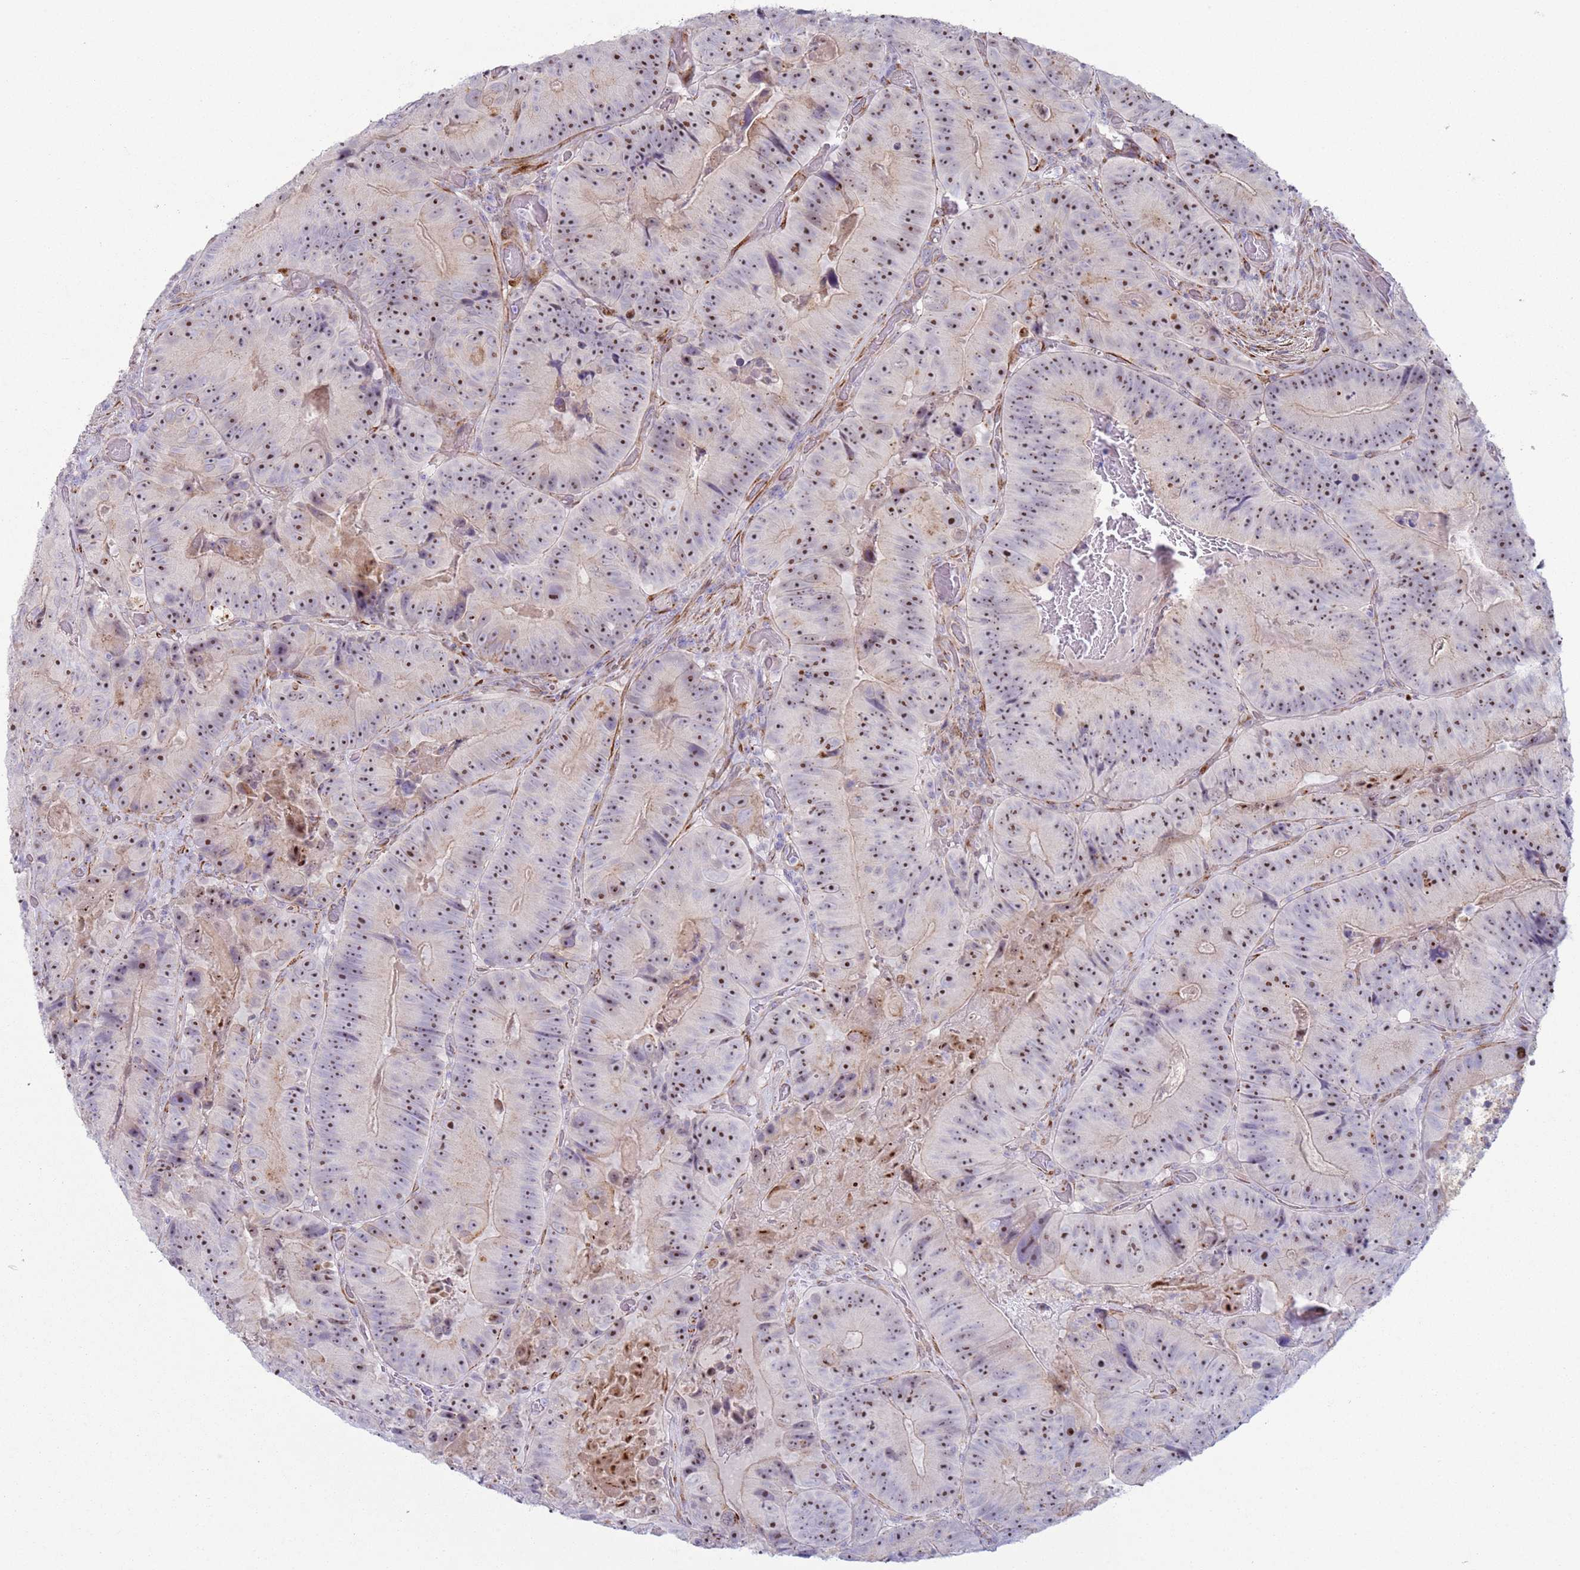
{"staining": {"intensity": "moderate", "quantity": ">75%", "location": "nuclear"}, "tissue": "colorectal cancer", "cell_type": "Tumor cells", "image_type": "cancer", "snomed": [{"axis": "morphology", "description": "Adenocarcinoma, NOS"}, {"axis": "topography", "description": "Colon"}], "caption": "Human adenocarcinoma (colorectal) stained for a protein (brown) reveals moderate nuclear positive expression in about >75% of tumor cells.", "gene": "HEATR1", "patient": {"sex": "female", "age": 86}}